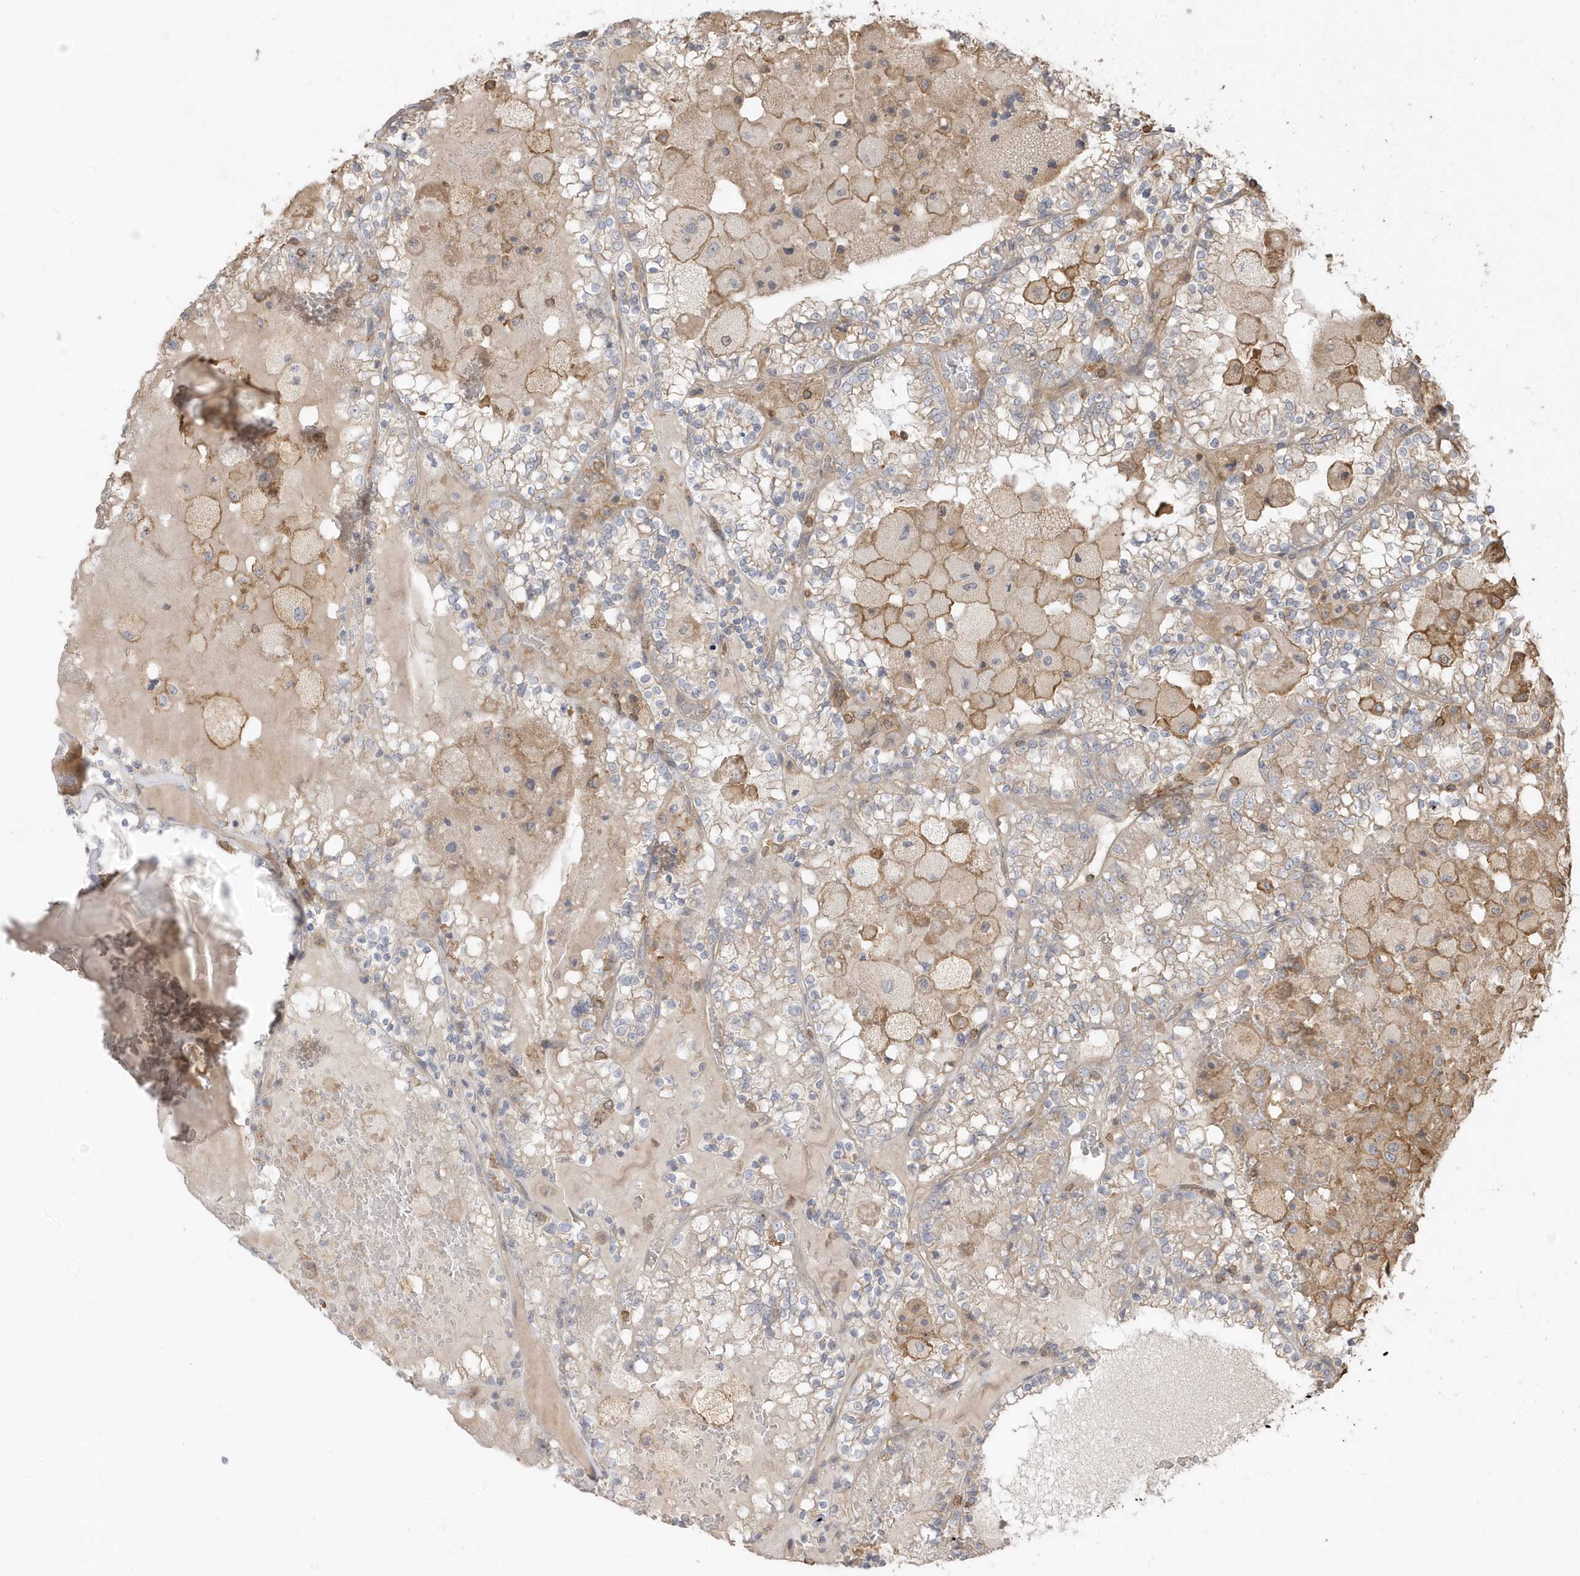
{"staining": {"intensity": "weak", "quantity": "25%-75%", "location": "cytoplasmic/membranous"}, "tissue": "renal cancer", "cell_type": "Tumor cells", "image_type": "cancer", "snomed": [{"axis": "morphology", "description": "Adenocarcinoma, NOS"}, {"axis": "topography", "description": "Kidney"}], "caption": "A low amount of weak cytoplasmic/membranous expression is appreciated in approximately 25%-75% of tumor cells in renal cancer tissue. The staining is performed using DAB (3,3'-diaminobenzidine) brown chromogen to label protein expression. The nuclei are counter-stained blue using hematoxylin.", "gene": "ZBTB8A", "patient": {"sex": "female", "age": 56}}